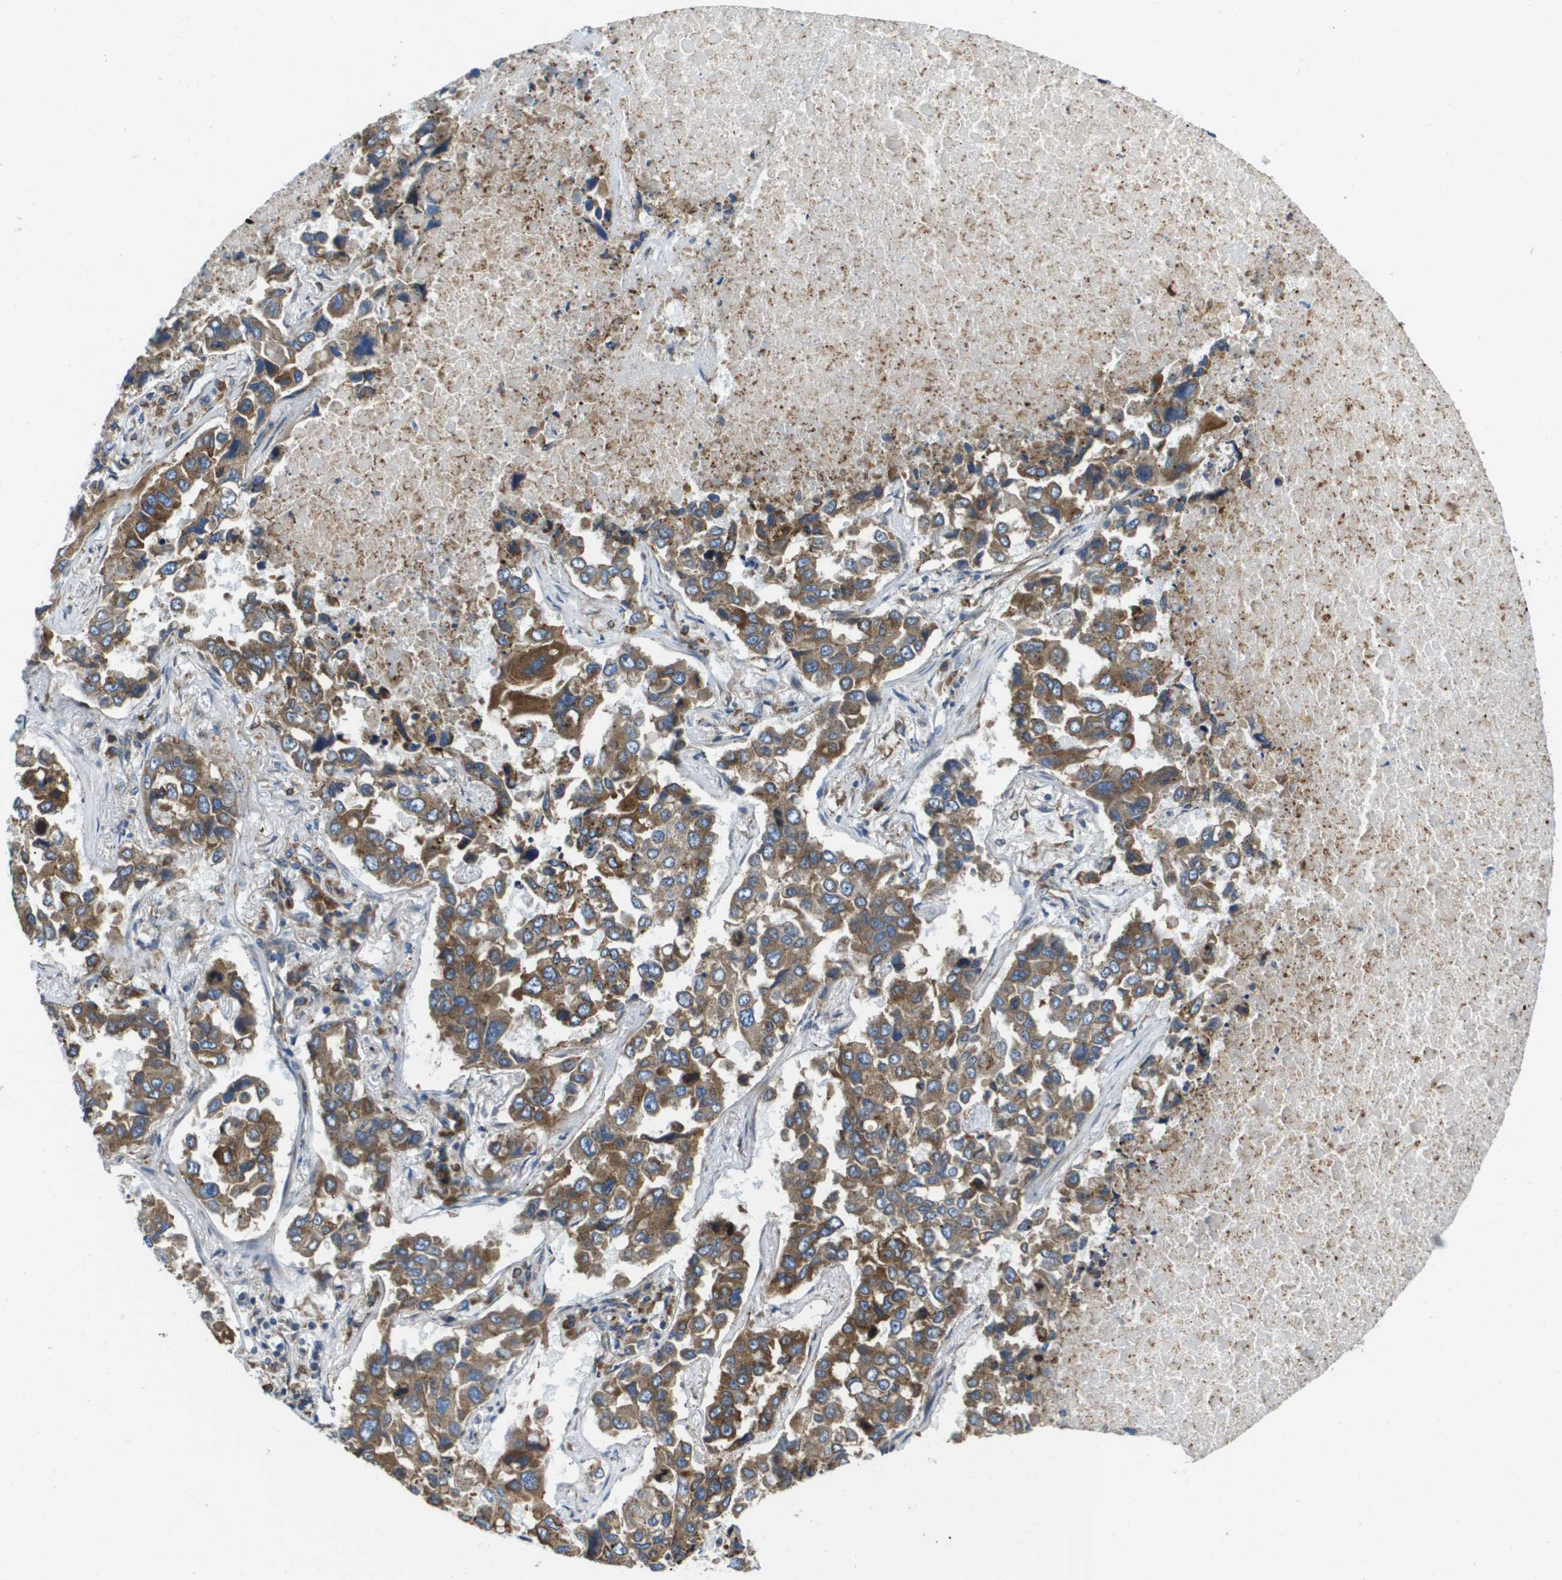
{"staining": {"intensity": "moderate", "quantity": ">75%", "location": "cytoplasmic/membranous"}, "tissue": "lung cancer", "cell_type": "Tumor cells", "image_type": "cancer", "snomed": [{"axis": "morphology", "description": "Adenocarcinoma, NOS"}, {"axis": "topography", "description": "Lung"}], "caption": "IHC photomicrograph of neoplastic tissue: human lung cancer (adenocarcinoma) stained using immunohistochemistry displays medium levels of moderate protein expression localized specifically in the cytoplasmic/membranous of tumor cells, appearing as a cytoplasmic/membranous brown color.", "gene": "HSD17B12", "patient": {"sex": "male", "age": 64}}